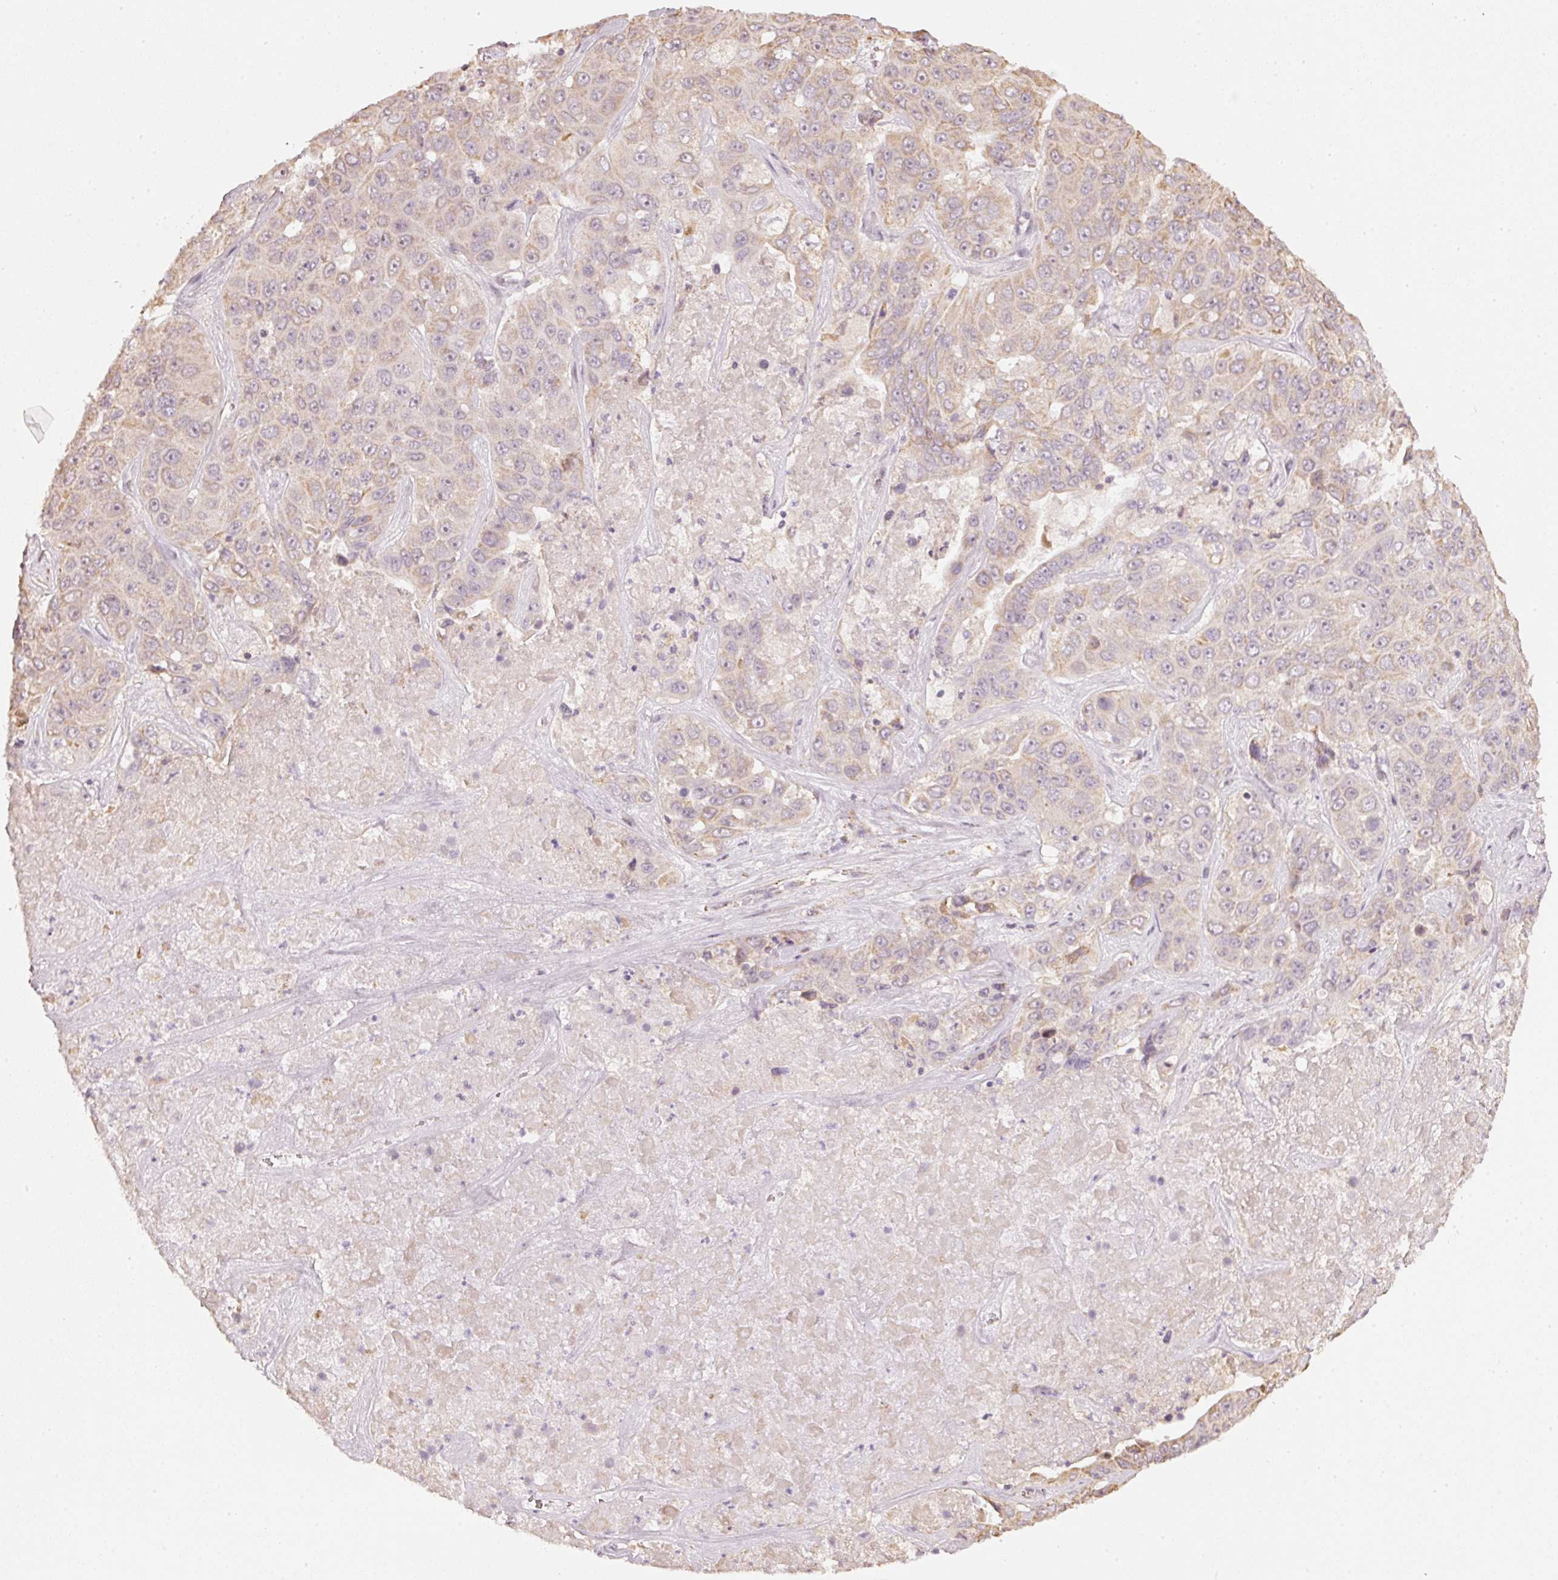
{"staining": {"intensity": "weak", "quantity": "25%-75%", "location": "cytoplasmic/membranous"}, "tissue": "liver cancer", "cell_type": "Tumor cells", "image_type": "cancer", "snomed": [{"axis": "morphology", "description": "Cholangiocarcinoma"}, {"axis": "topography", "description": "Liver"}], "caption": "Immunohistochemical staining of liver cholangiocarcinoma shows low levels of weak cytoplasmic/membranous expression in approximately 25%-75% of tumor cells. The staining was performed using DAB (3,3'-diaminobenzidine) to visualize the protein expression in brown, while the nuclei were stained in blue with hematoxylin (Magnification: 20x).", "gene": "RAB35", "patient": {"sex": "female", "age": 52}}